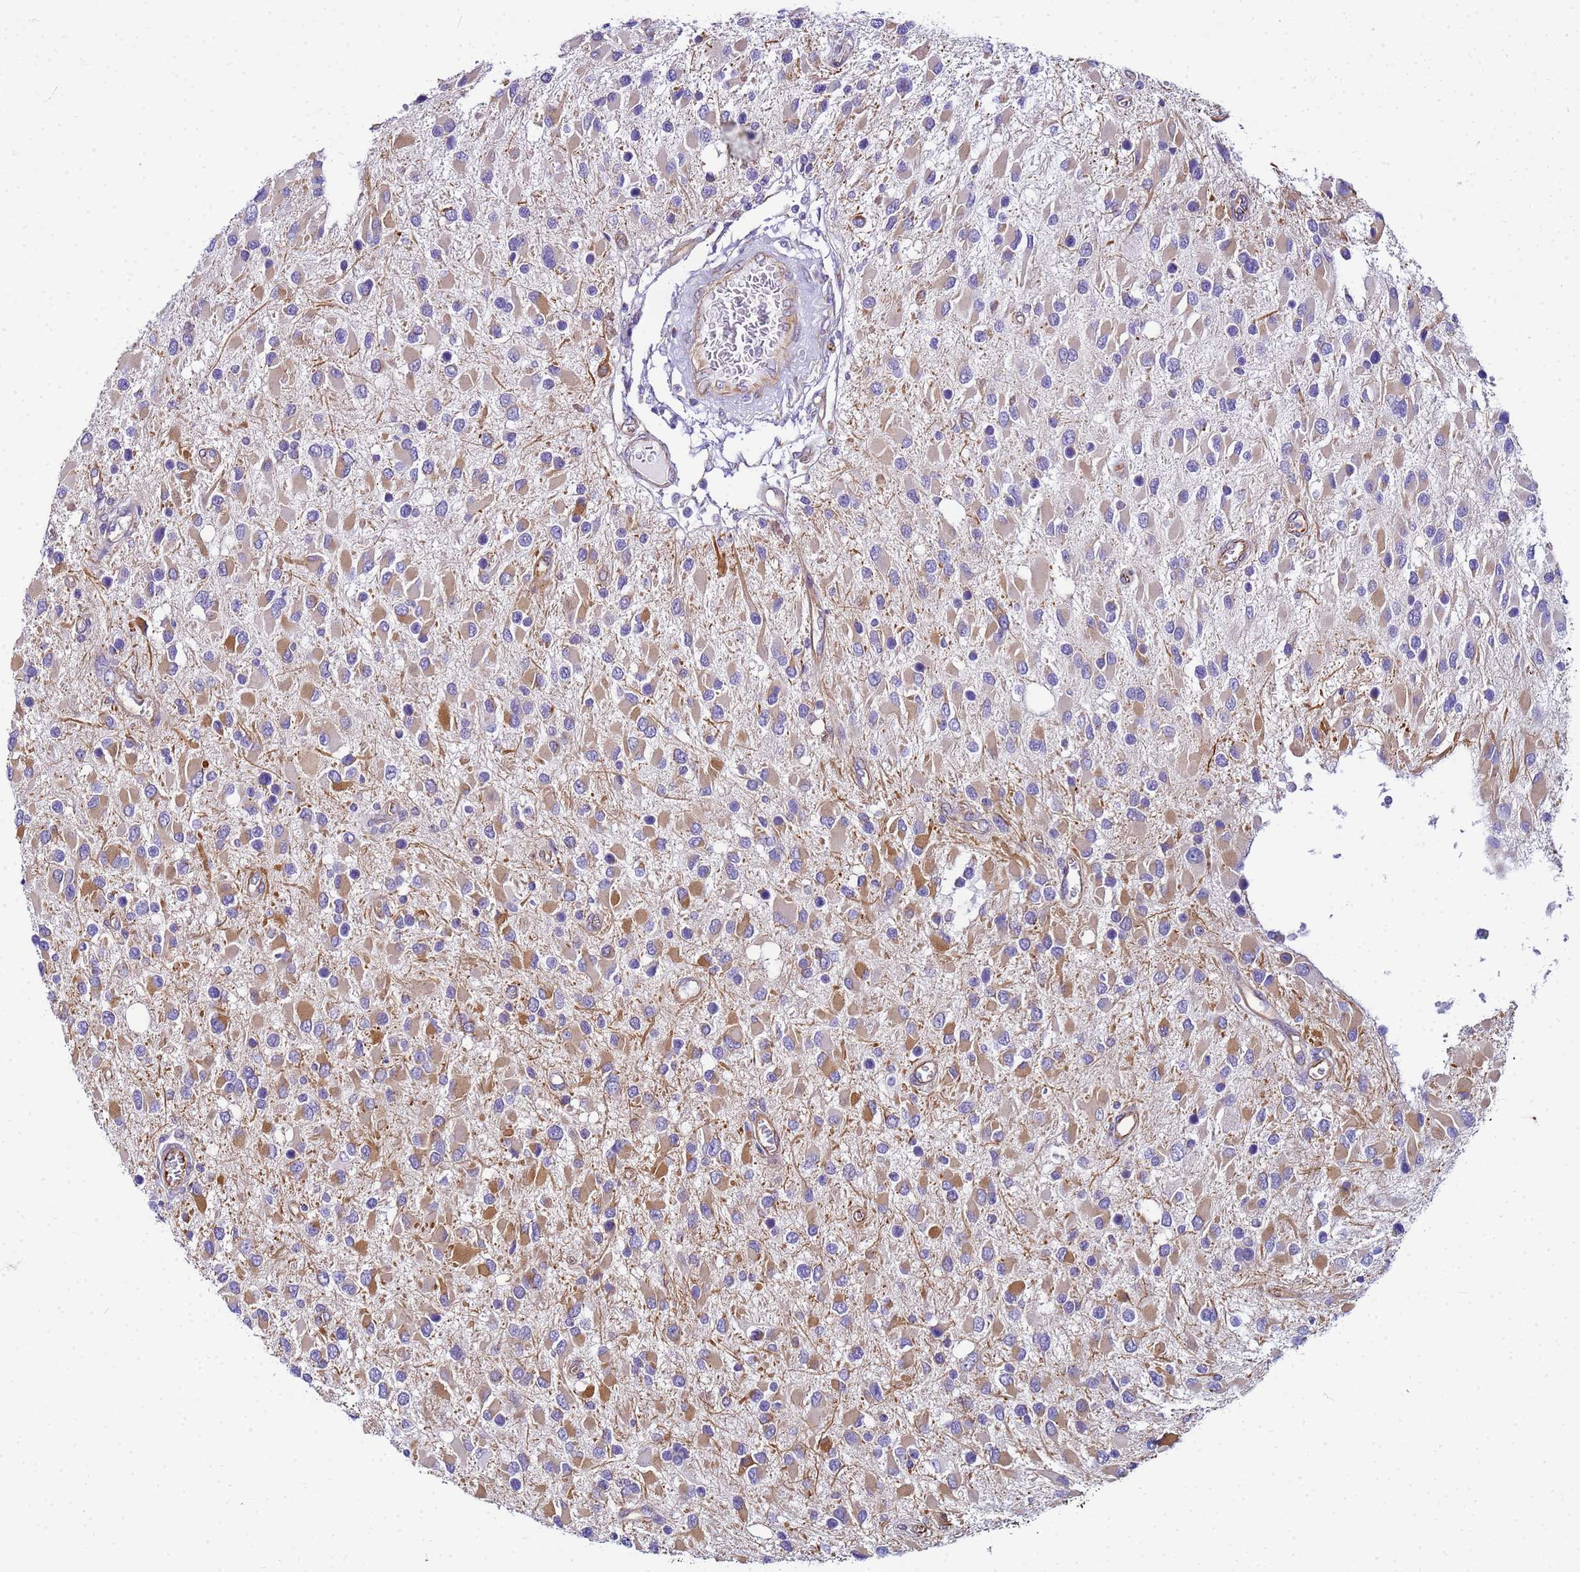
{"staining": {"intensity": "moderate", "quantity": "<25%", "location": "cytoplasmic/membranous"}, "tissue": "glioma", "cell_type": "Tumor cells", "image_type": "cancer", "snomed": [{"axis": "morphology", "description": "Glioma, malignant, High grade"}, {"axis": "topography", "description": "Brain"}], "caption": "Human malignant glioma (high-grade) stained with a brown dye exhibits moderate cytoplasmic/membranous positive positivity in about <25% of tumor cells.", "gene": "UBXN2B", "patient": {"sex": "male", "age": 53}}